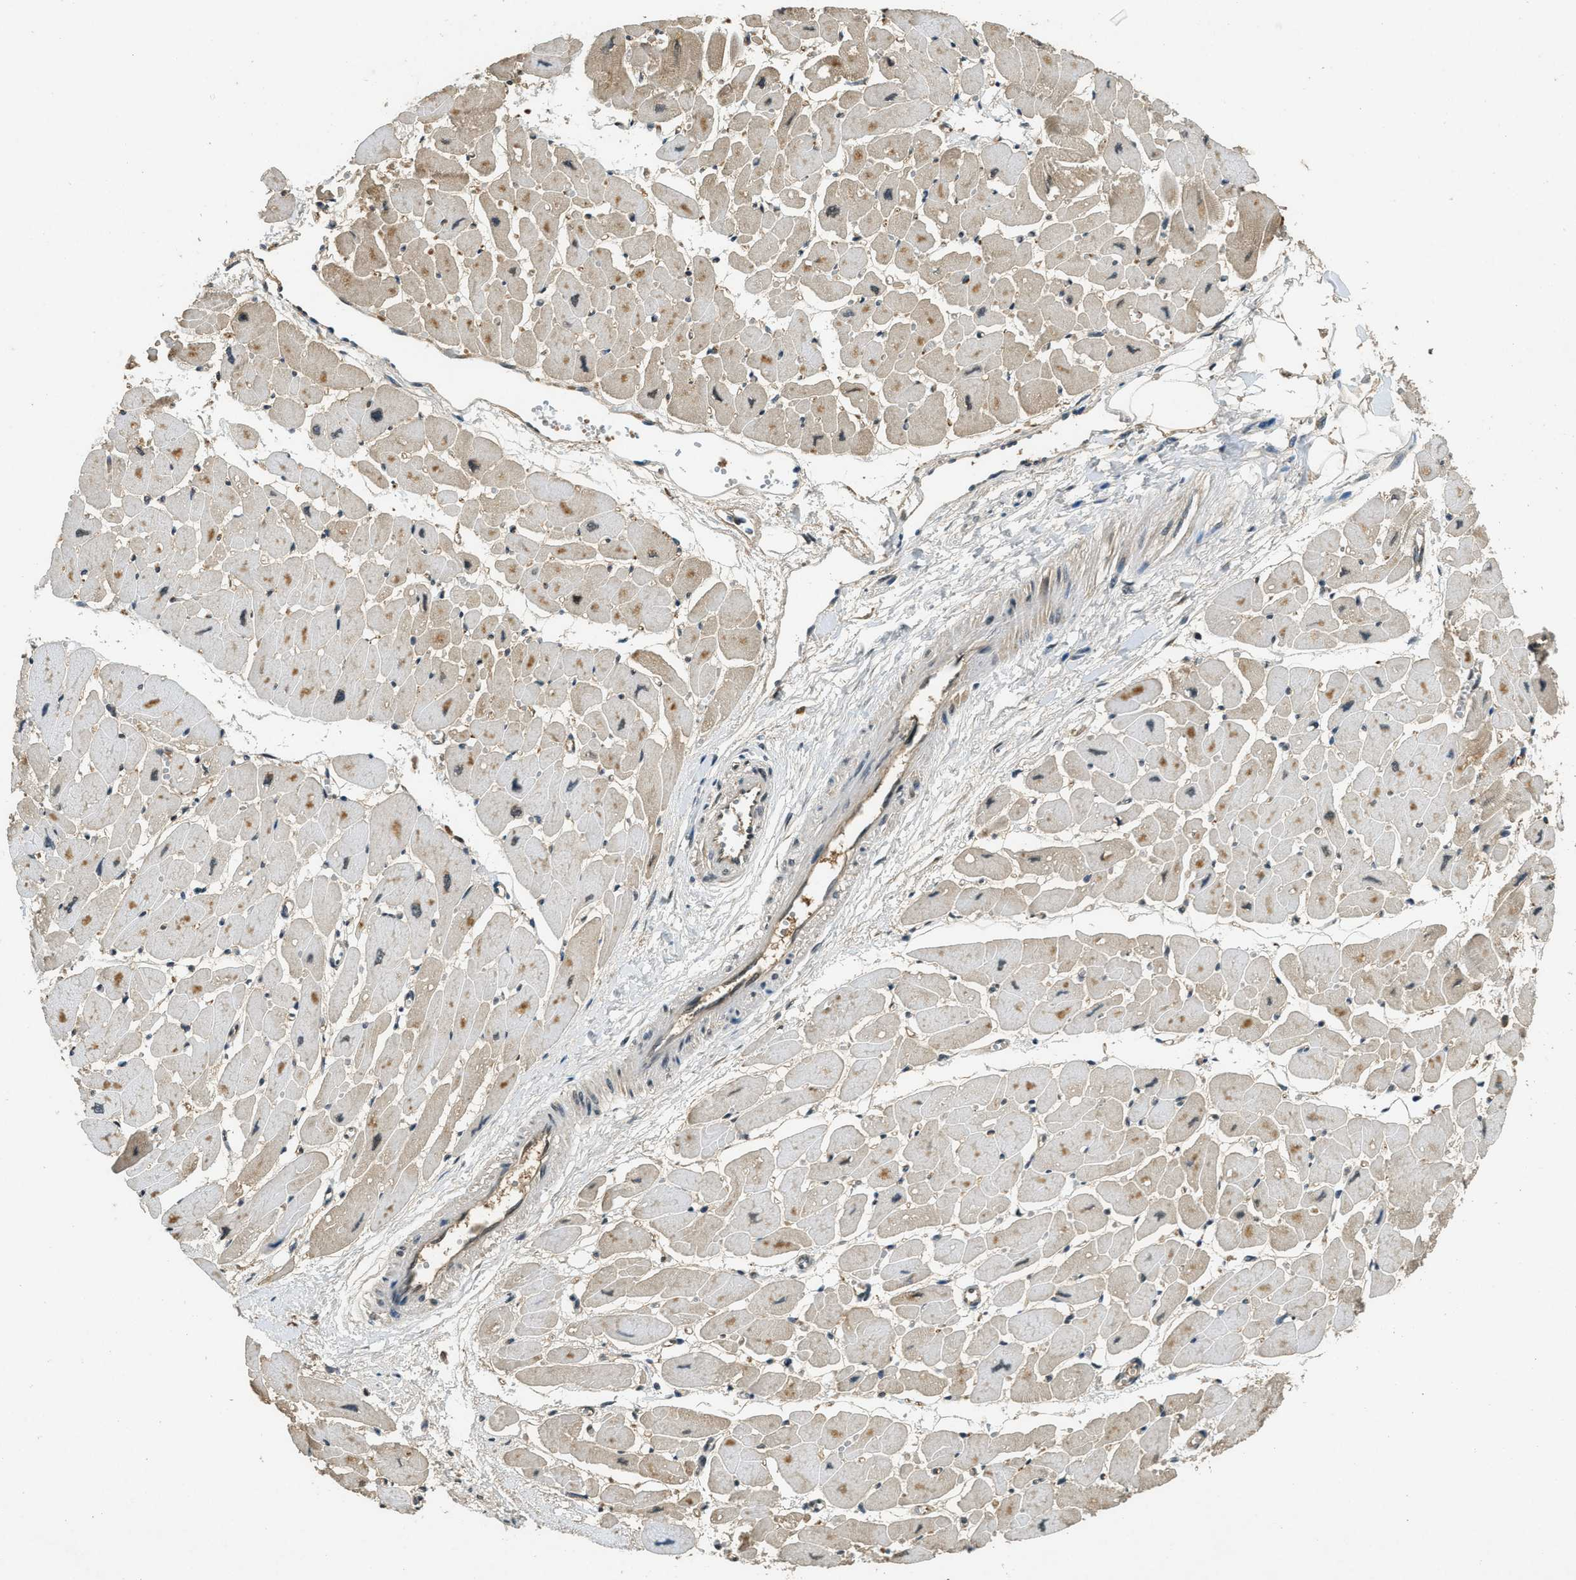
{"staining": {"intensity": "moderate", "quantity": "<25%", "location": "cytoplasmic/membranous,nuclear"}, "tissue": "heart muscle", "cell_type": "Cardiomyocytes", "image_type": "normal", "snomed": [{"axis": "morphology", "description": "Normal tissue, NOS"}, {"axis": "topography", "description": "Heart"}], "caption": "A brown stain shows moderate cytoplasmic/membranous,nuclear positivity of a protein in cardiomyocytes of normal human heart muscle. (IHC, brightfield microscopy, high magnification).", "gene": "ZNF148", "patient": {"sex": "female", "age": 54}}